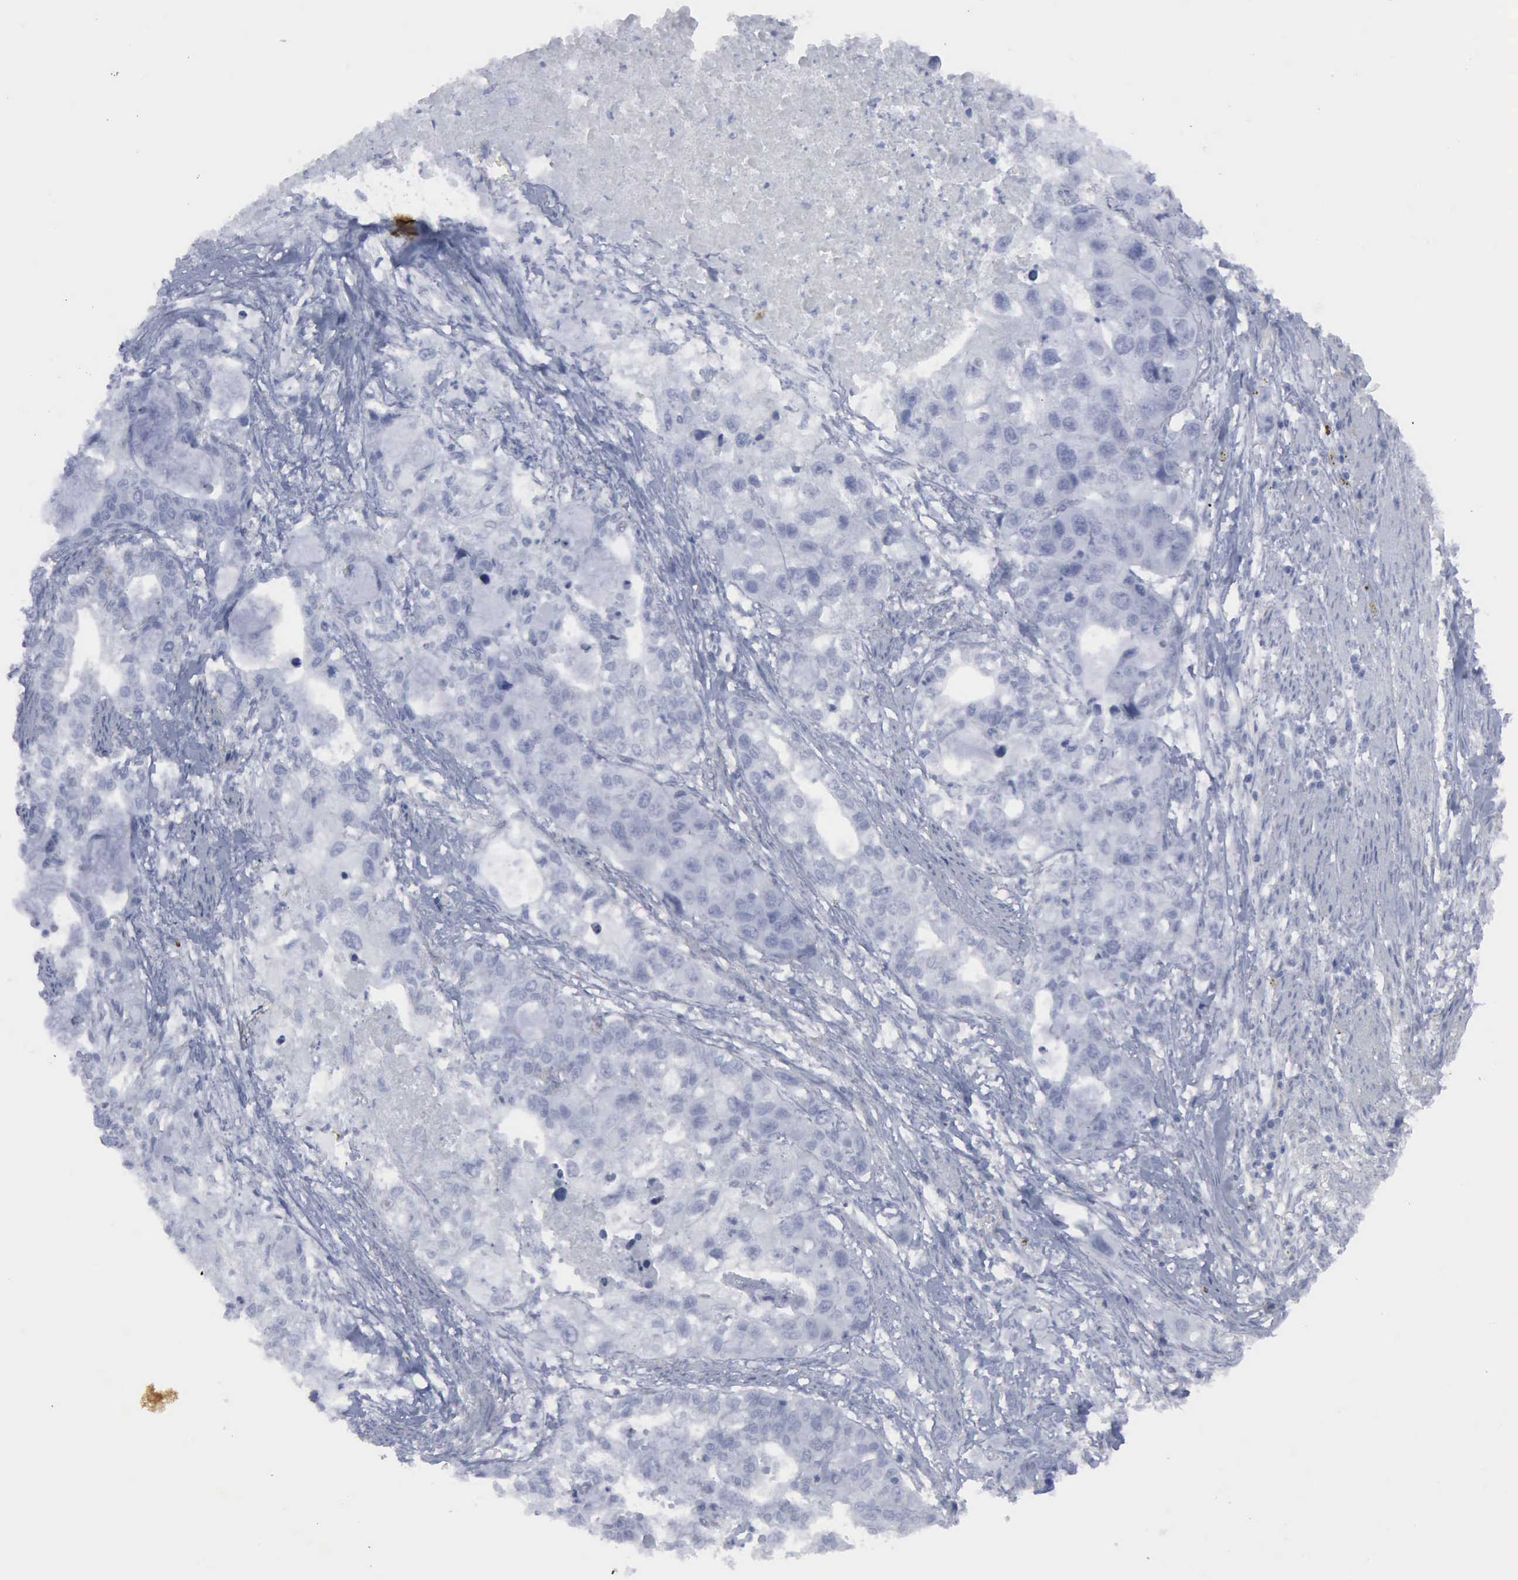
{"staining": {"intensity": "negative", "quantity": "none", "location": "none"}, "tissue": "stomach cancer", "cell_type": "Tumor cells", "image_type": "cancer", "snomed": [{"axis": "morphology", "description": "Adenocarcinoma, NOS"}, {"axis": "topography", "description": "Stomach, upper"}], "caption": "Adenocarcinoma (stomach) stained for a protein using immunohistochemistry demonstrates no positivity tumor cells.", "gene": "VCAM1", "patient": {"sex": "female", "age": 52}}